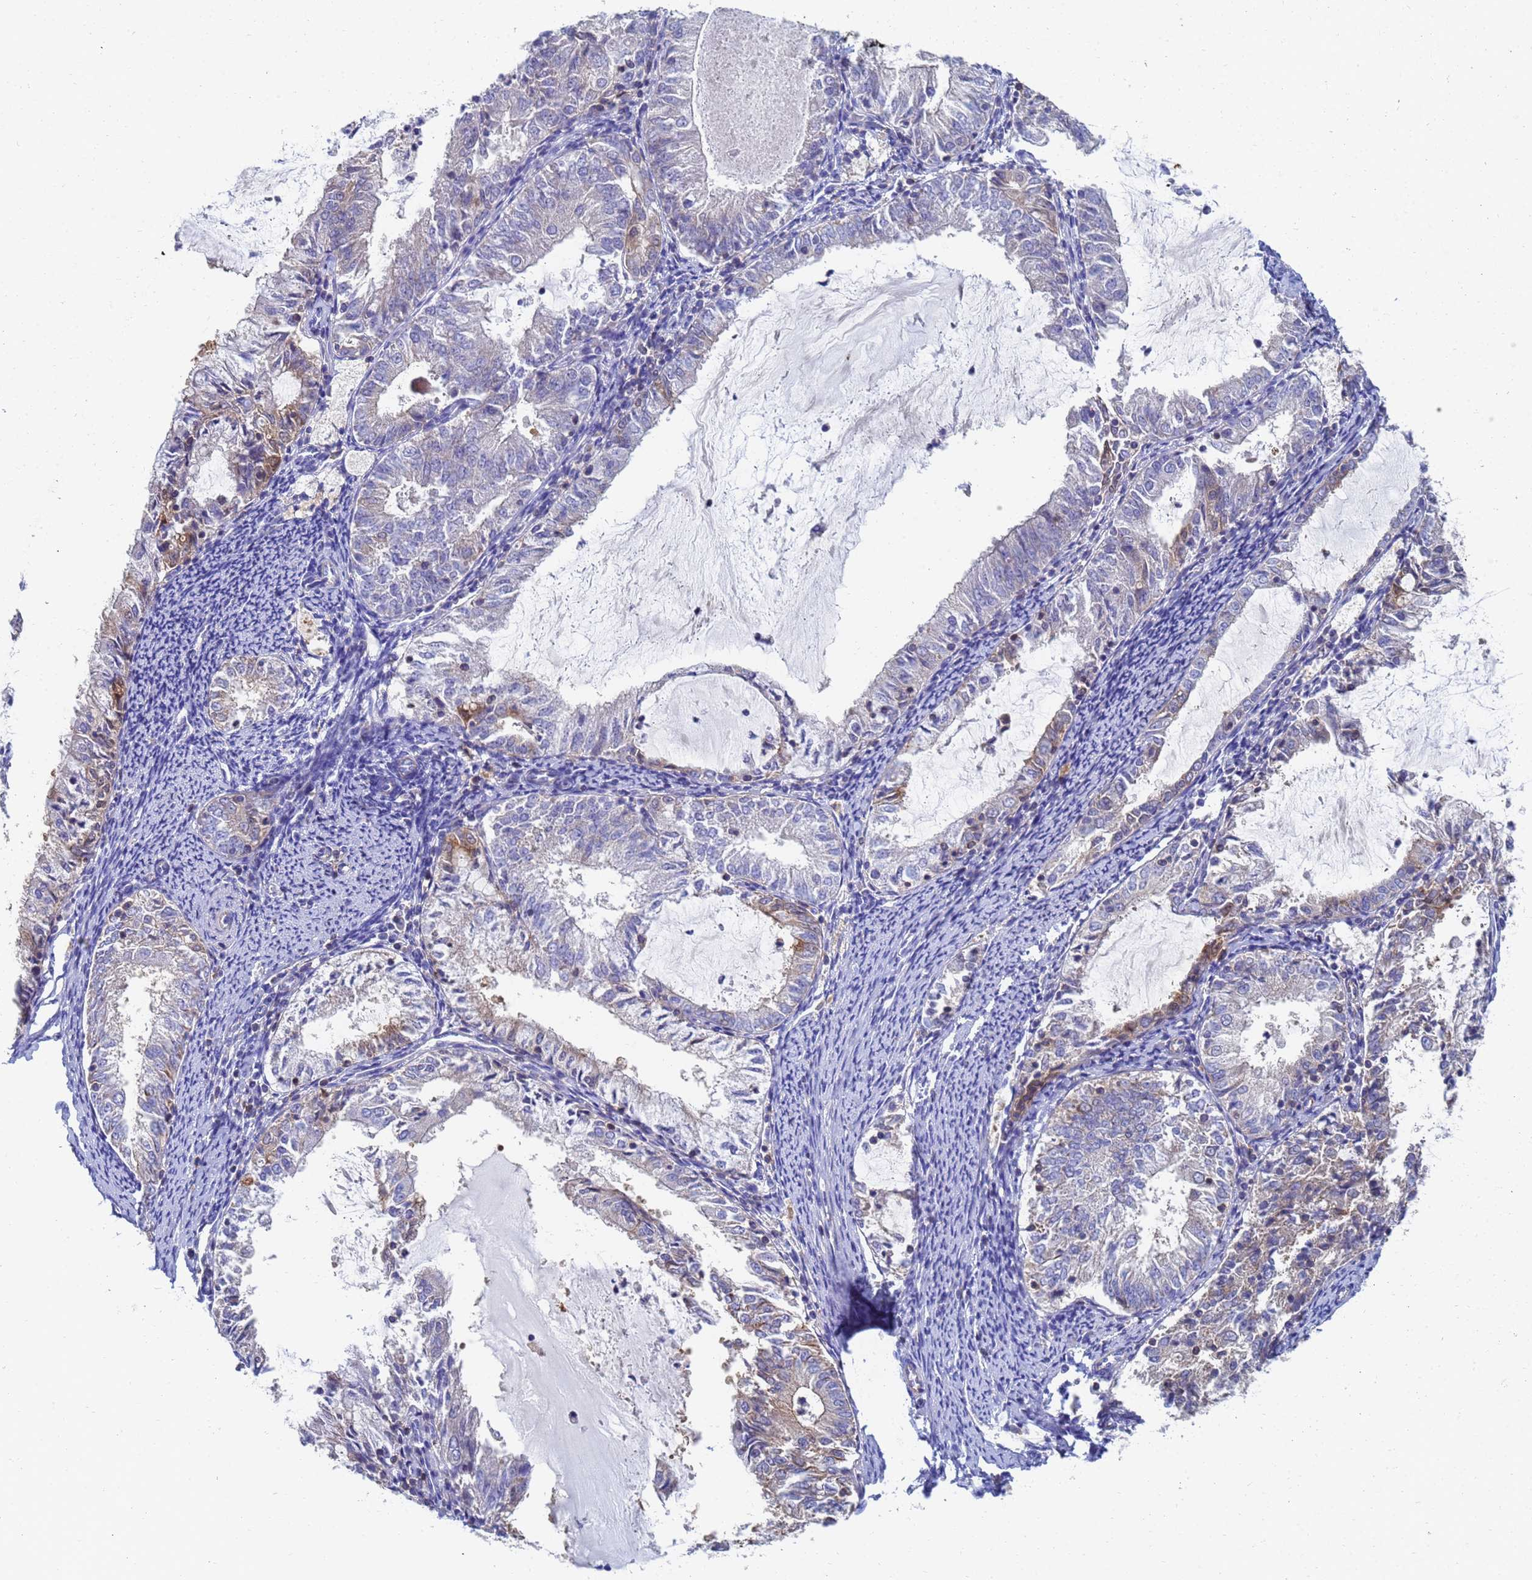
{"staining": {"intensity": "moderate", "quantity": "<25%", "location": "cytoplasmic/membranous"}, "tissue": "endometrial cancer", "cell_type": "Tumor cells", "image_type": "cancer", "snomed": [{"axis": "morphology", "description": "Adenocarcinoma, NOS"}, {"axis": "topography", "description": "Endometrium"}], "caption": "Immunohistochemistry (IHC) of endometrial cancer shows low levels of moderate cytoplasmic/membranous staining in approximately <25% of tumor cells.", "gene": "GCHFR", "patient": {"sex": "female", "age": 57}}